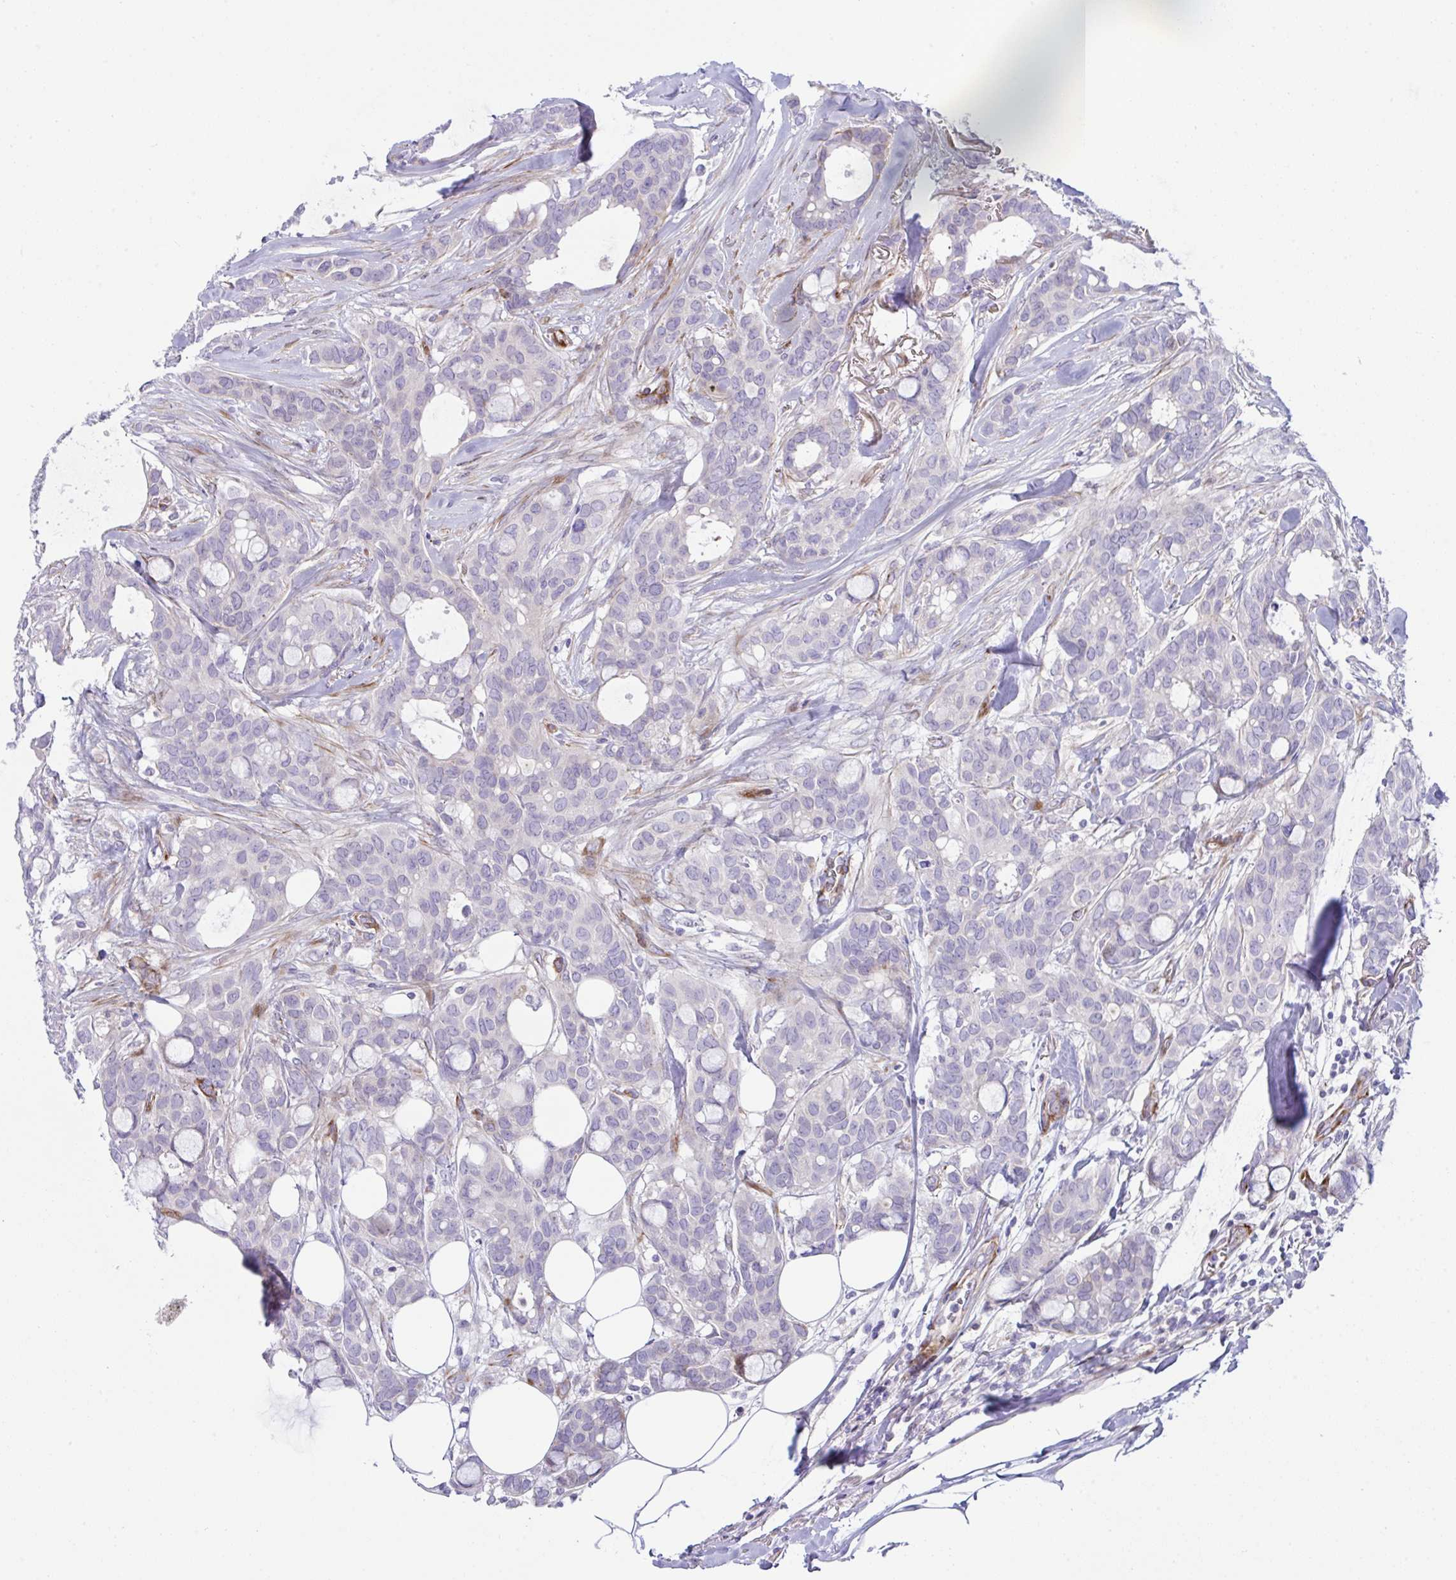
{"staining": {"intensity": "negative", "quantity": "none", "location": "none"}, "tissue": "breast cancer", "cell_type": "Tumor cells", "image_type": "cancer", "snomed": [{"axis": "morphology", "description": "Duct carcinoma"}, {"axis": "topography", "description": "Breast"}], "caption": "Immunohistochemistry (IHC) micrograph of breast cancer stained for a protein (brown), which displays no expression in tumor cells.", "gene": "ZNF713", "patient": {"sex": "female", "age": 84}}